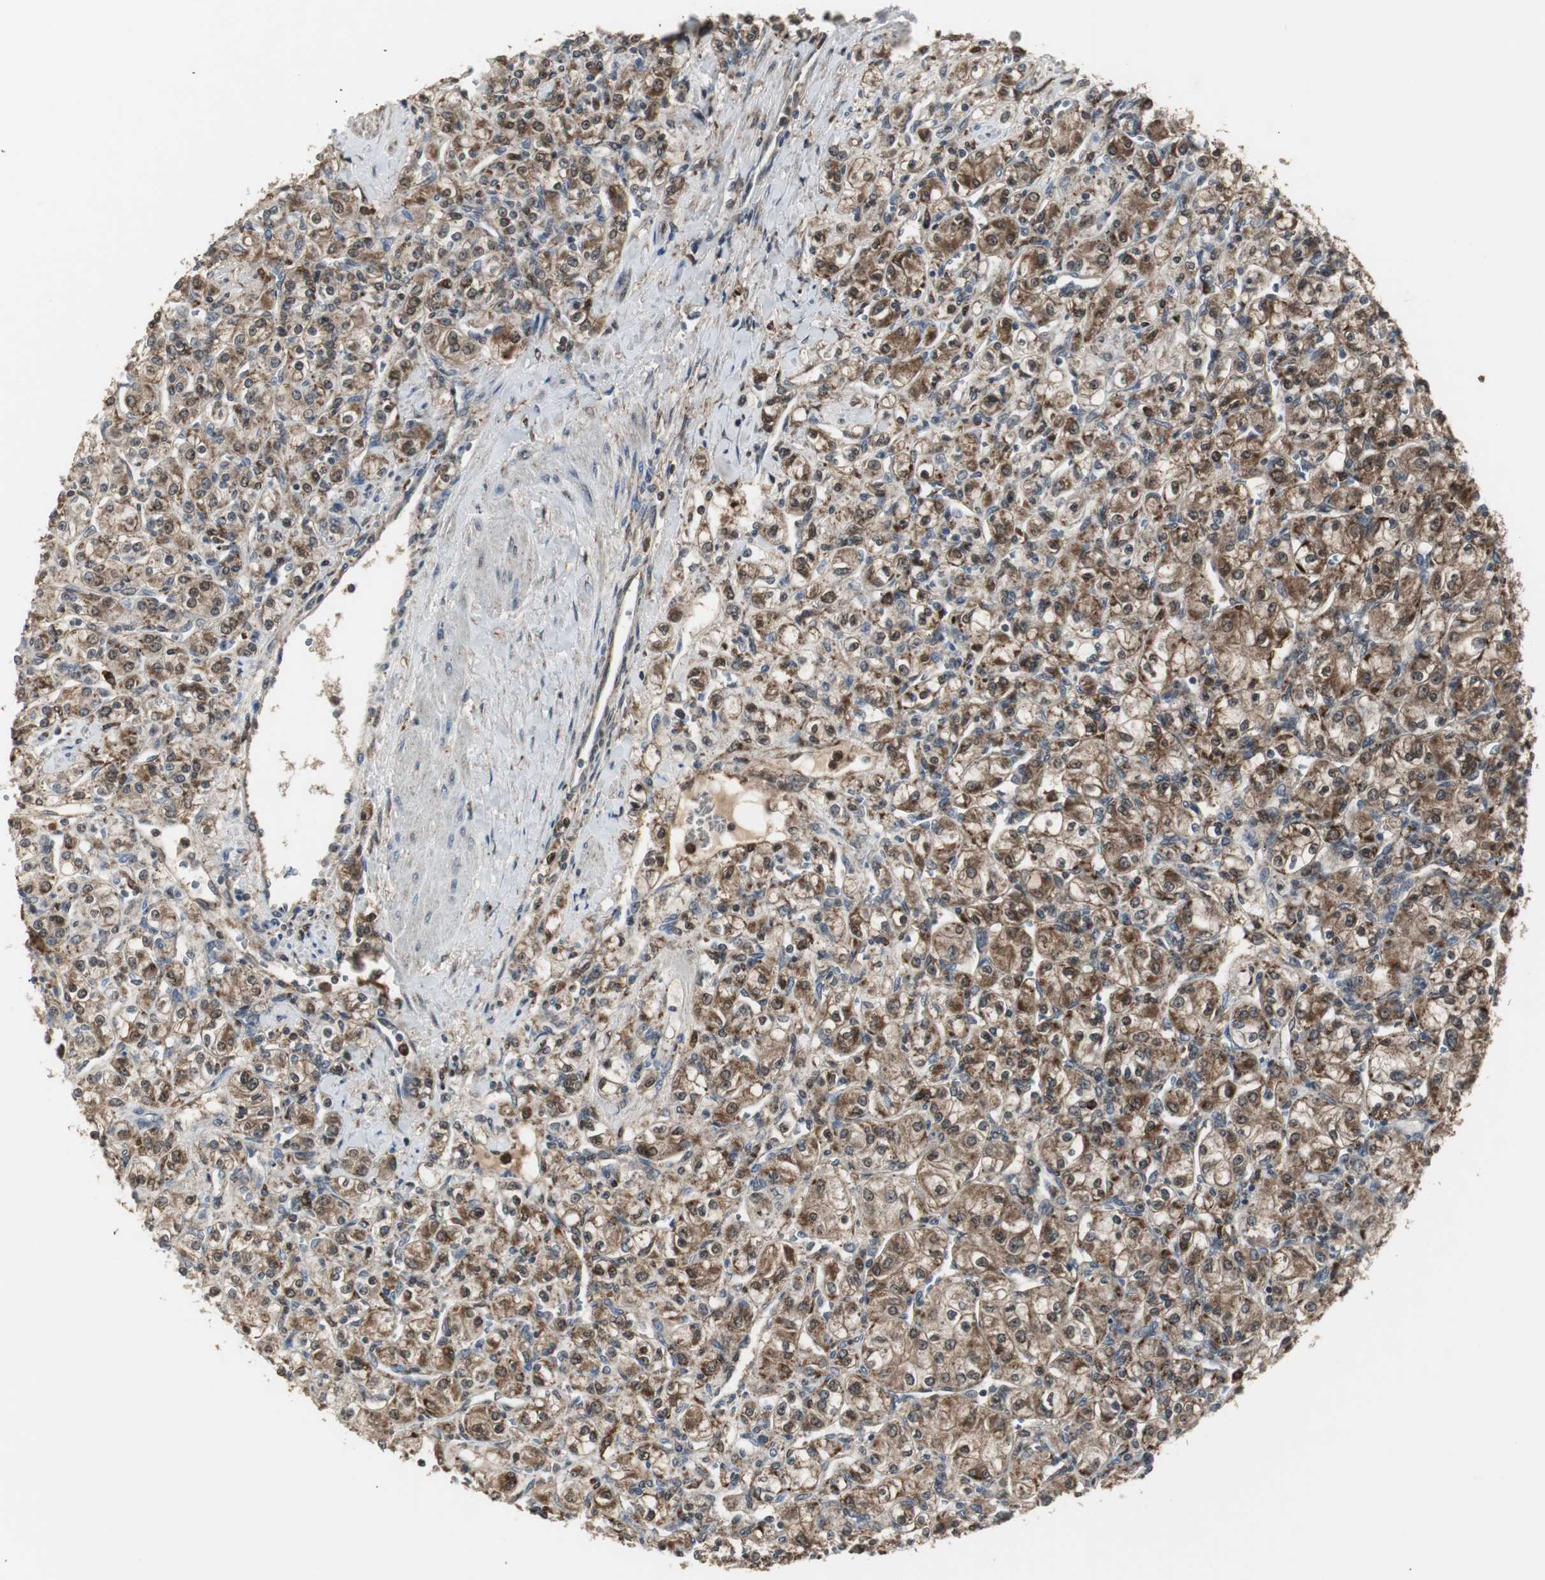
{"staining": {"intensity": "strong", "quantity": ">75%", "location": "cytoplasmic/membranous,nuclear"}, "tissue": "renal cancer", "cell_type": "Tumor cells", "image_type": "cancer", "snomed": [{"axis": "morphology", "description": "Adenocarcinoma, NOS"}, {"axis": "topography", "description": "Kidney"}], "caption": "Protein analysis of renal cancer tissue demonstrates strong cytoplasmic/membranous and nuclear expression in about >75% of tumor cells.", "gene": "PLIN3", "patient": {"sex": "male", "age": 77}}